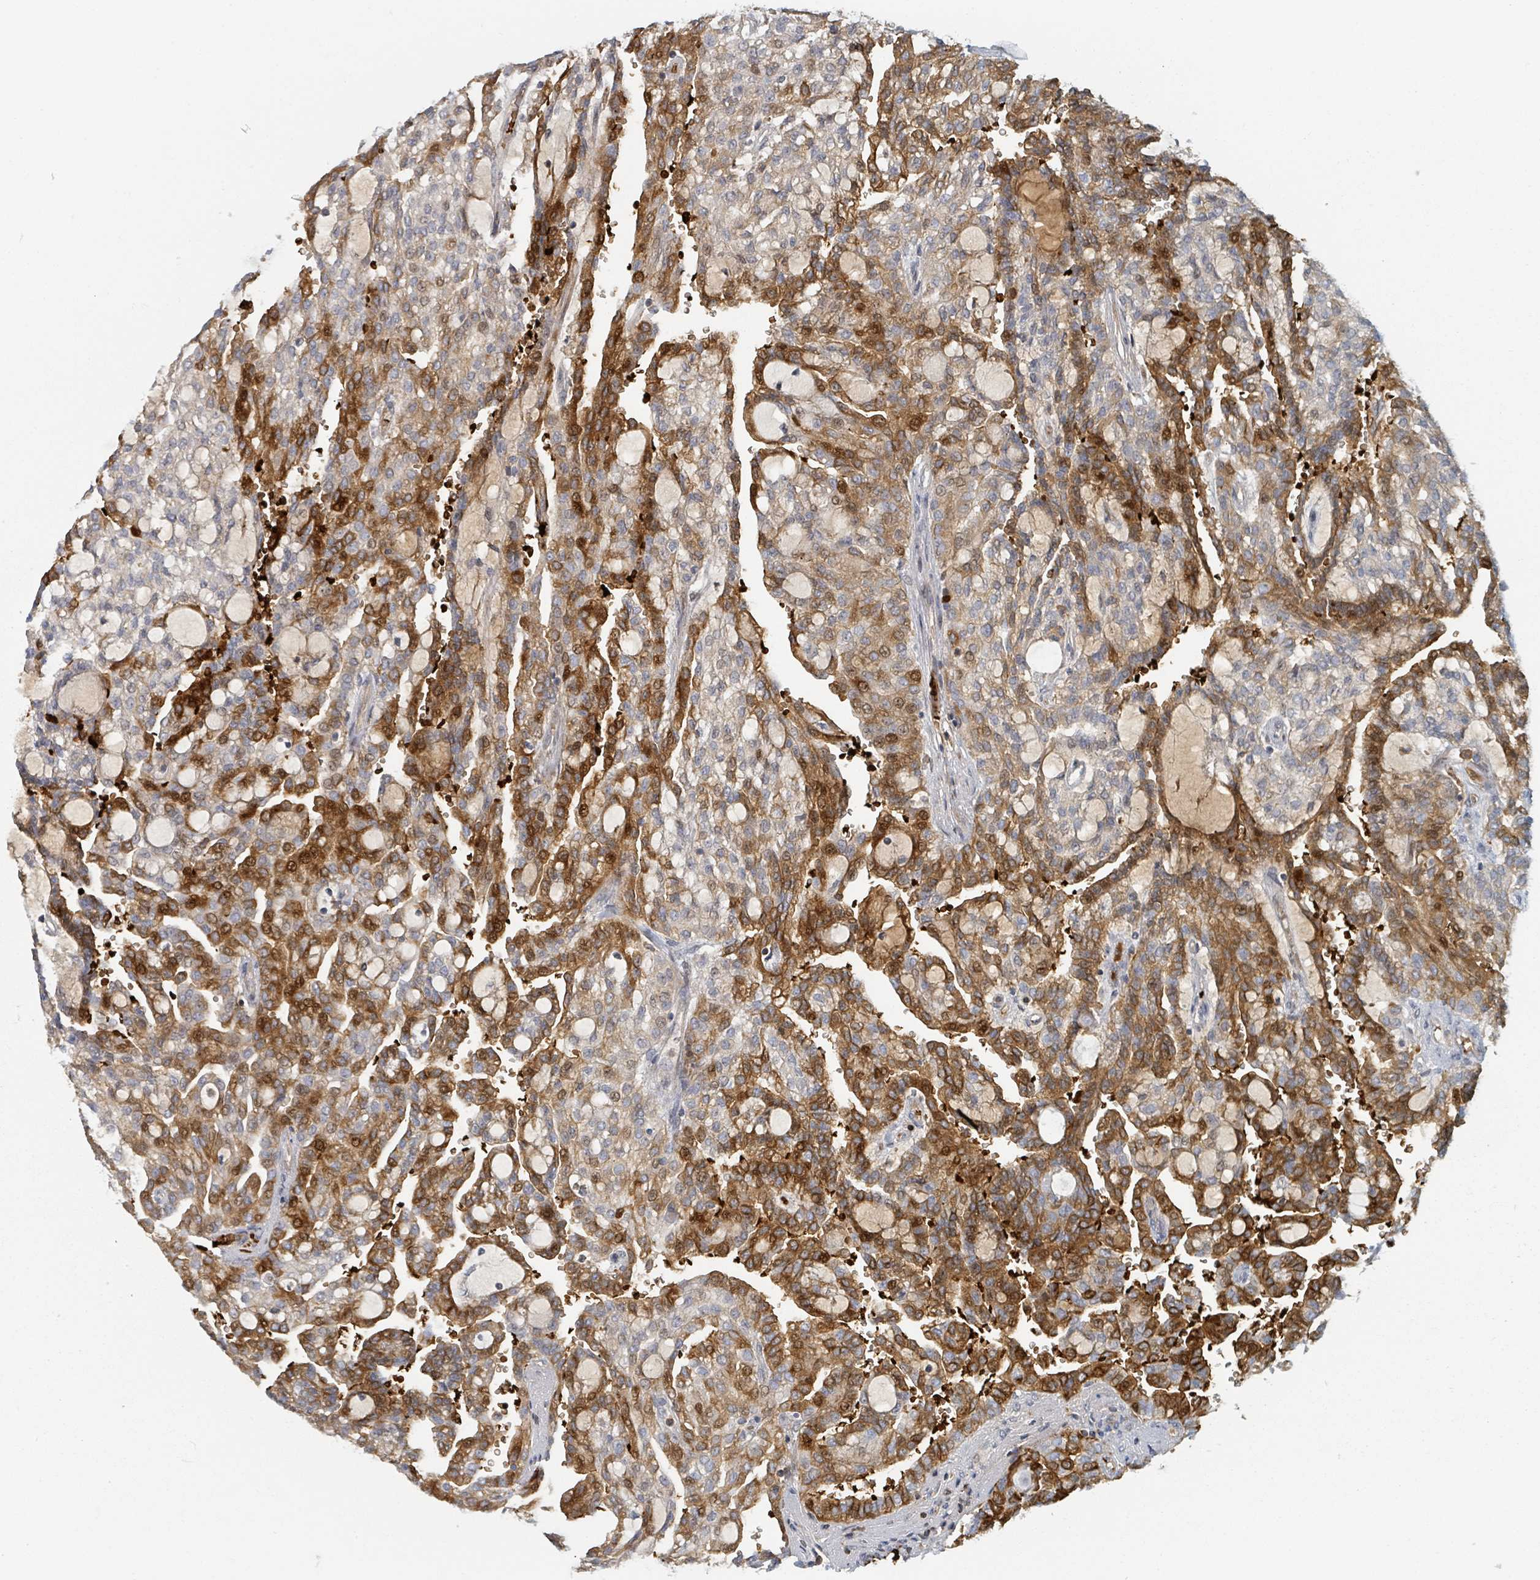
{"staining": {"intensity": "strong", "quantity": "25%-75%", "location": "cytoplasmic/membranous"}, "tissue": "renal cancer", "cell_type": "Tumor cells", "image_type": "cancer", "snomed": [{"axis": "morphology", "description": "Adenocarcinoma, NOS"}, {"axis": "topography", "description": "Kidney"}], "caption": "Protein analysis of adenocarcinoma (renal) tissue shows strong cytoplasmic/membranous positivity in about 25%-75% of tumor cells.", "gene": "TRPC4AP", "patient": {"sex": "male", "age": 63}}